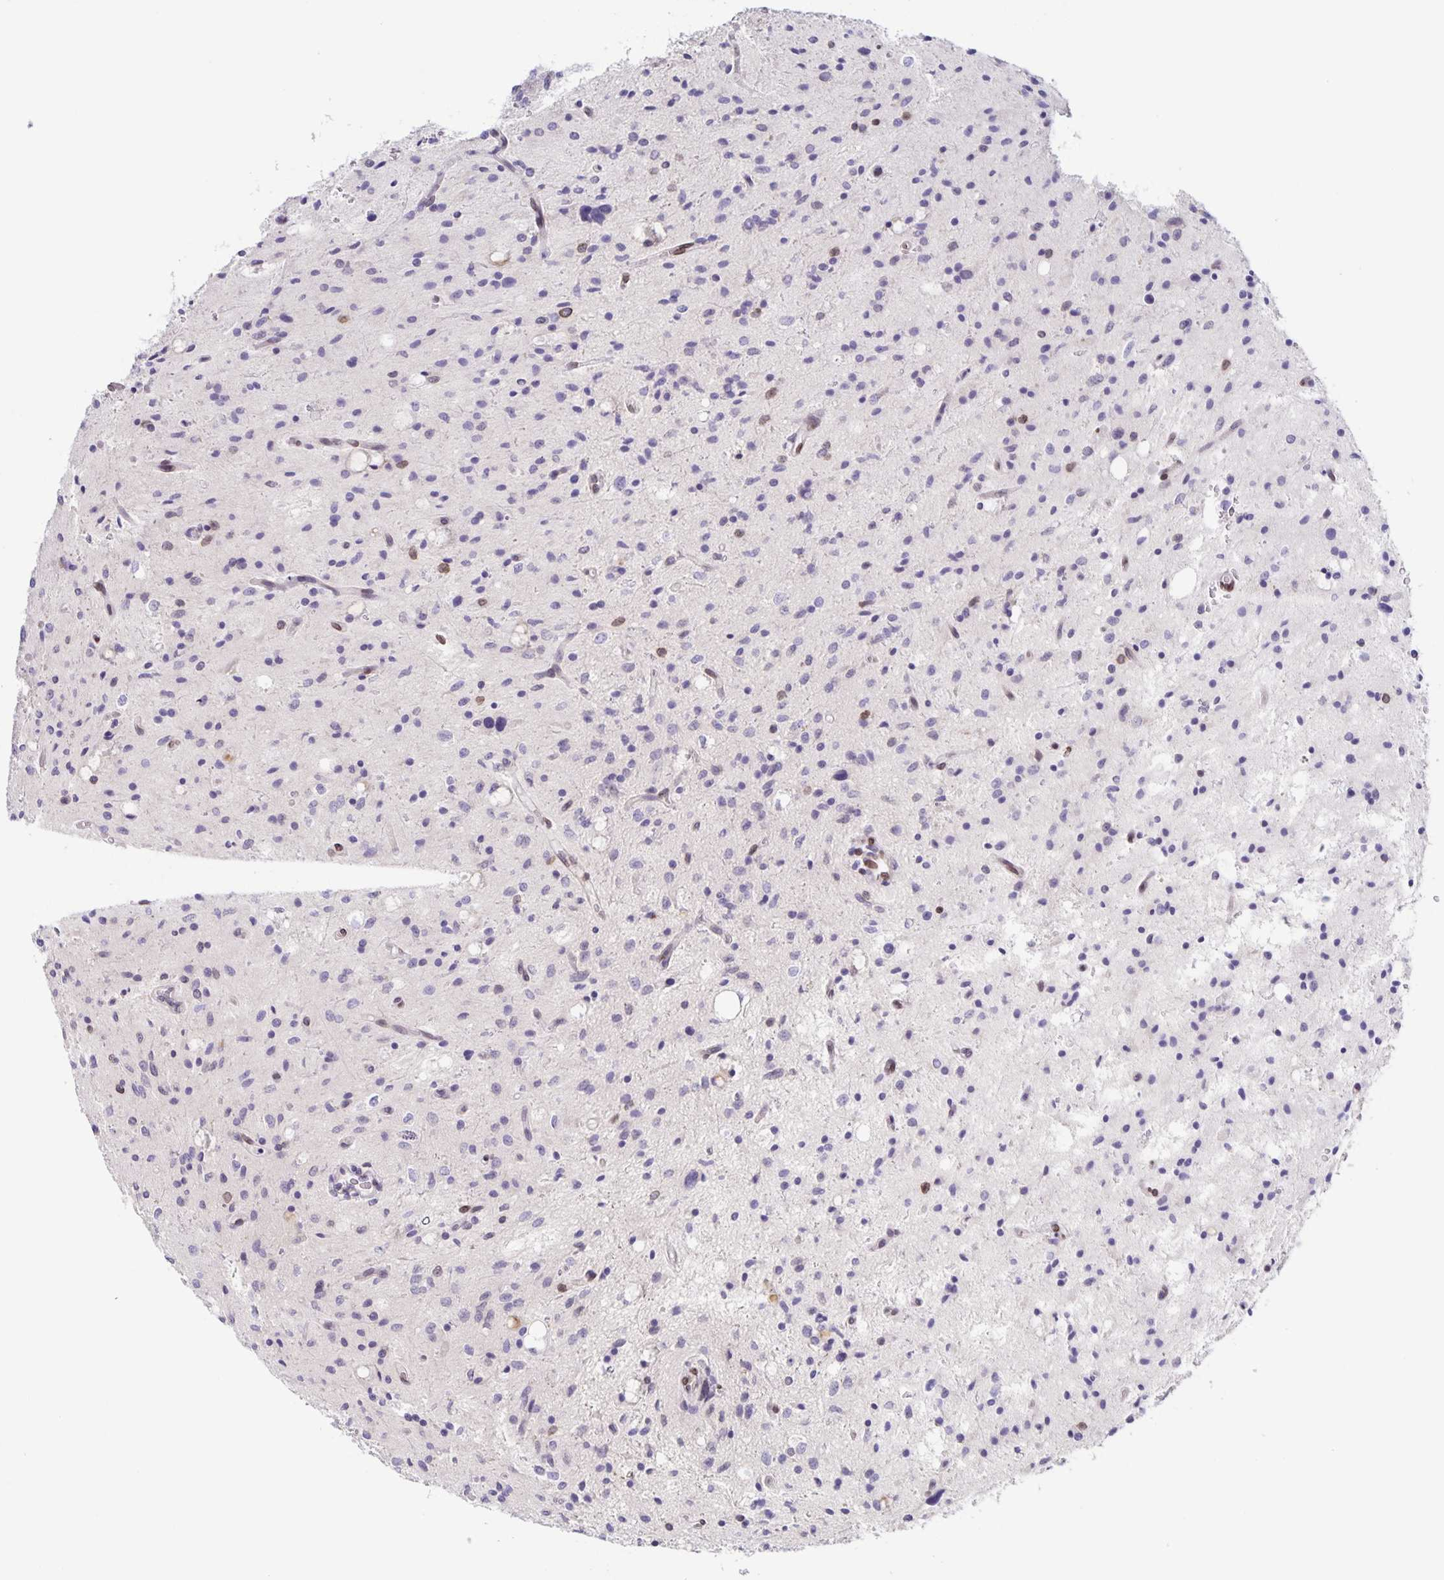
{"staining": {"intensity": "negative", "quantity": "none", "location": "none"}, "tissue": "glioma", "cell_type": "Tumor cells", "image_type": "cancer", "snomed": [{"axis": "morphology", "description": "Glioma, malignant, Low grade"}, {"axis": "topography", "description": "Brain"}], "caption": "Immunohistochemistry of human malignant low-grade glioma exhibits no positivity in tumor cells. (DAB (3,3'-diaminobenzidine) immunohistochemistry visualized using brightfield microscopy, high magnification).", "gene": "SYNE2", "patient": {"sex": "female", "age": 58}}